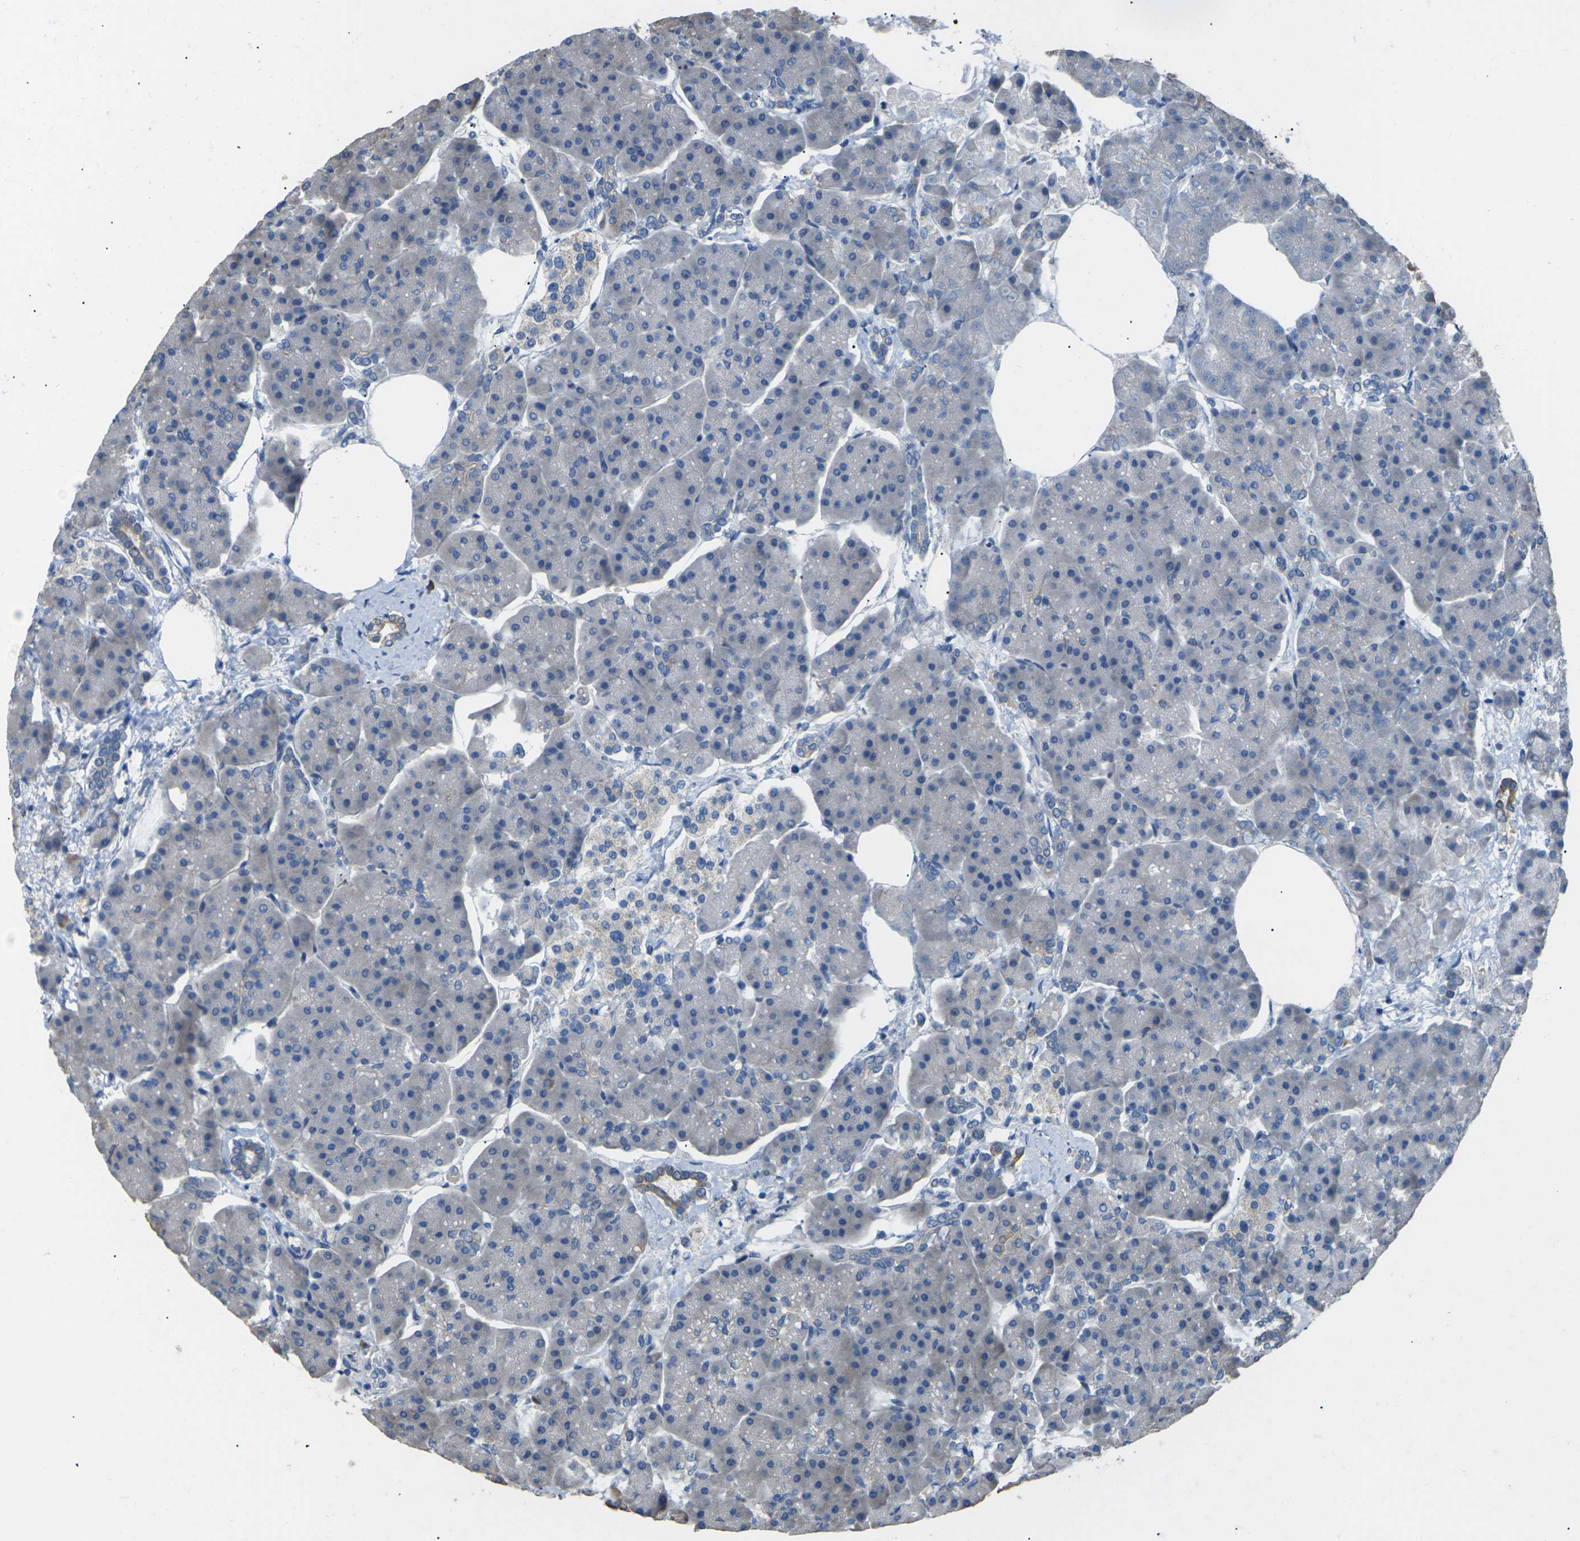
{"staining": {"intensity": "moderate", "quantity": ">75%", "location": "cytoplasmic/membranous"}, "tissue": "pancreas", "cell_type": "Exocrine glandular cells", "image_type": "normal", "snomed": [{"axis": "morphology", "description": "Normal tissue, NOS"}, {"axis": "topography", "description": "Pancreas"}], "caption": "About >75% of exocrine glandular cells in unremarkable human pancreas demonstrate moderate cytoplasmic/membranous protein expression as visualized by brown immunohistochemical staining.", "gene": "KLHDC8B", "patient": {"sex": "female", "age": 70}}